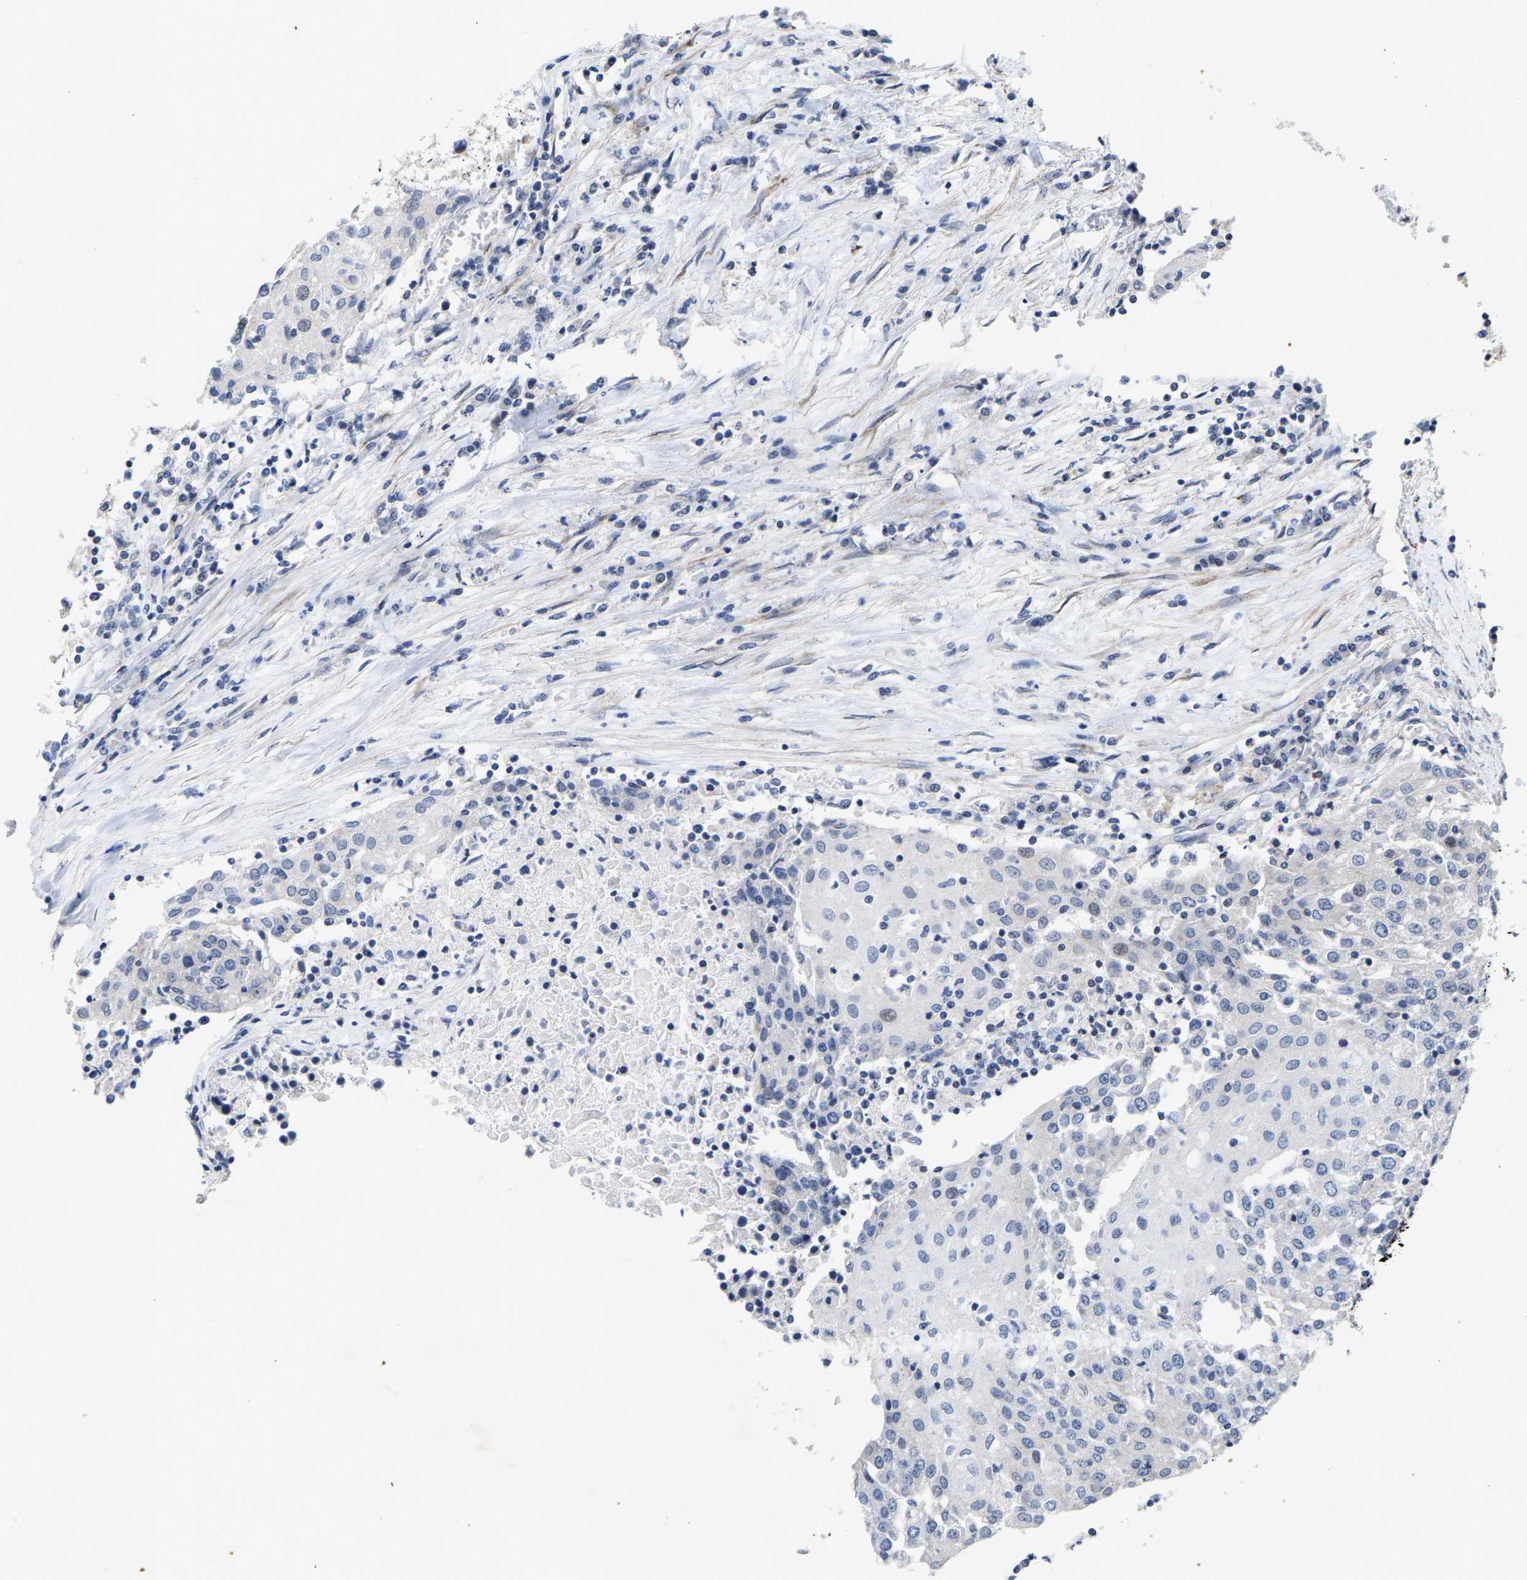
{"staining": {"intensity": "negative", "quantity": "none", "location": "none"}, "tissue": "urothelial cancer", "cell_type": "Tumor cells", "image_type": "cancer", "snomed": [{"axis": "morphology", "description": "Urothelial carcinoma, High grade"}, {"axis": "topography", "description": "Urinary bladder"}], "caption": "The micrograph exhibits no staining of tumor cells in urothelial cancer. The staining is performed using DAB (3,3'-diaminobenzidine) brown chromogen with nuclei counter-stained in using hematoxylin.", "gene": "TDRKH", "patient": {"sex": "female", "age": 85}}